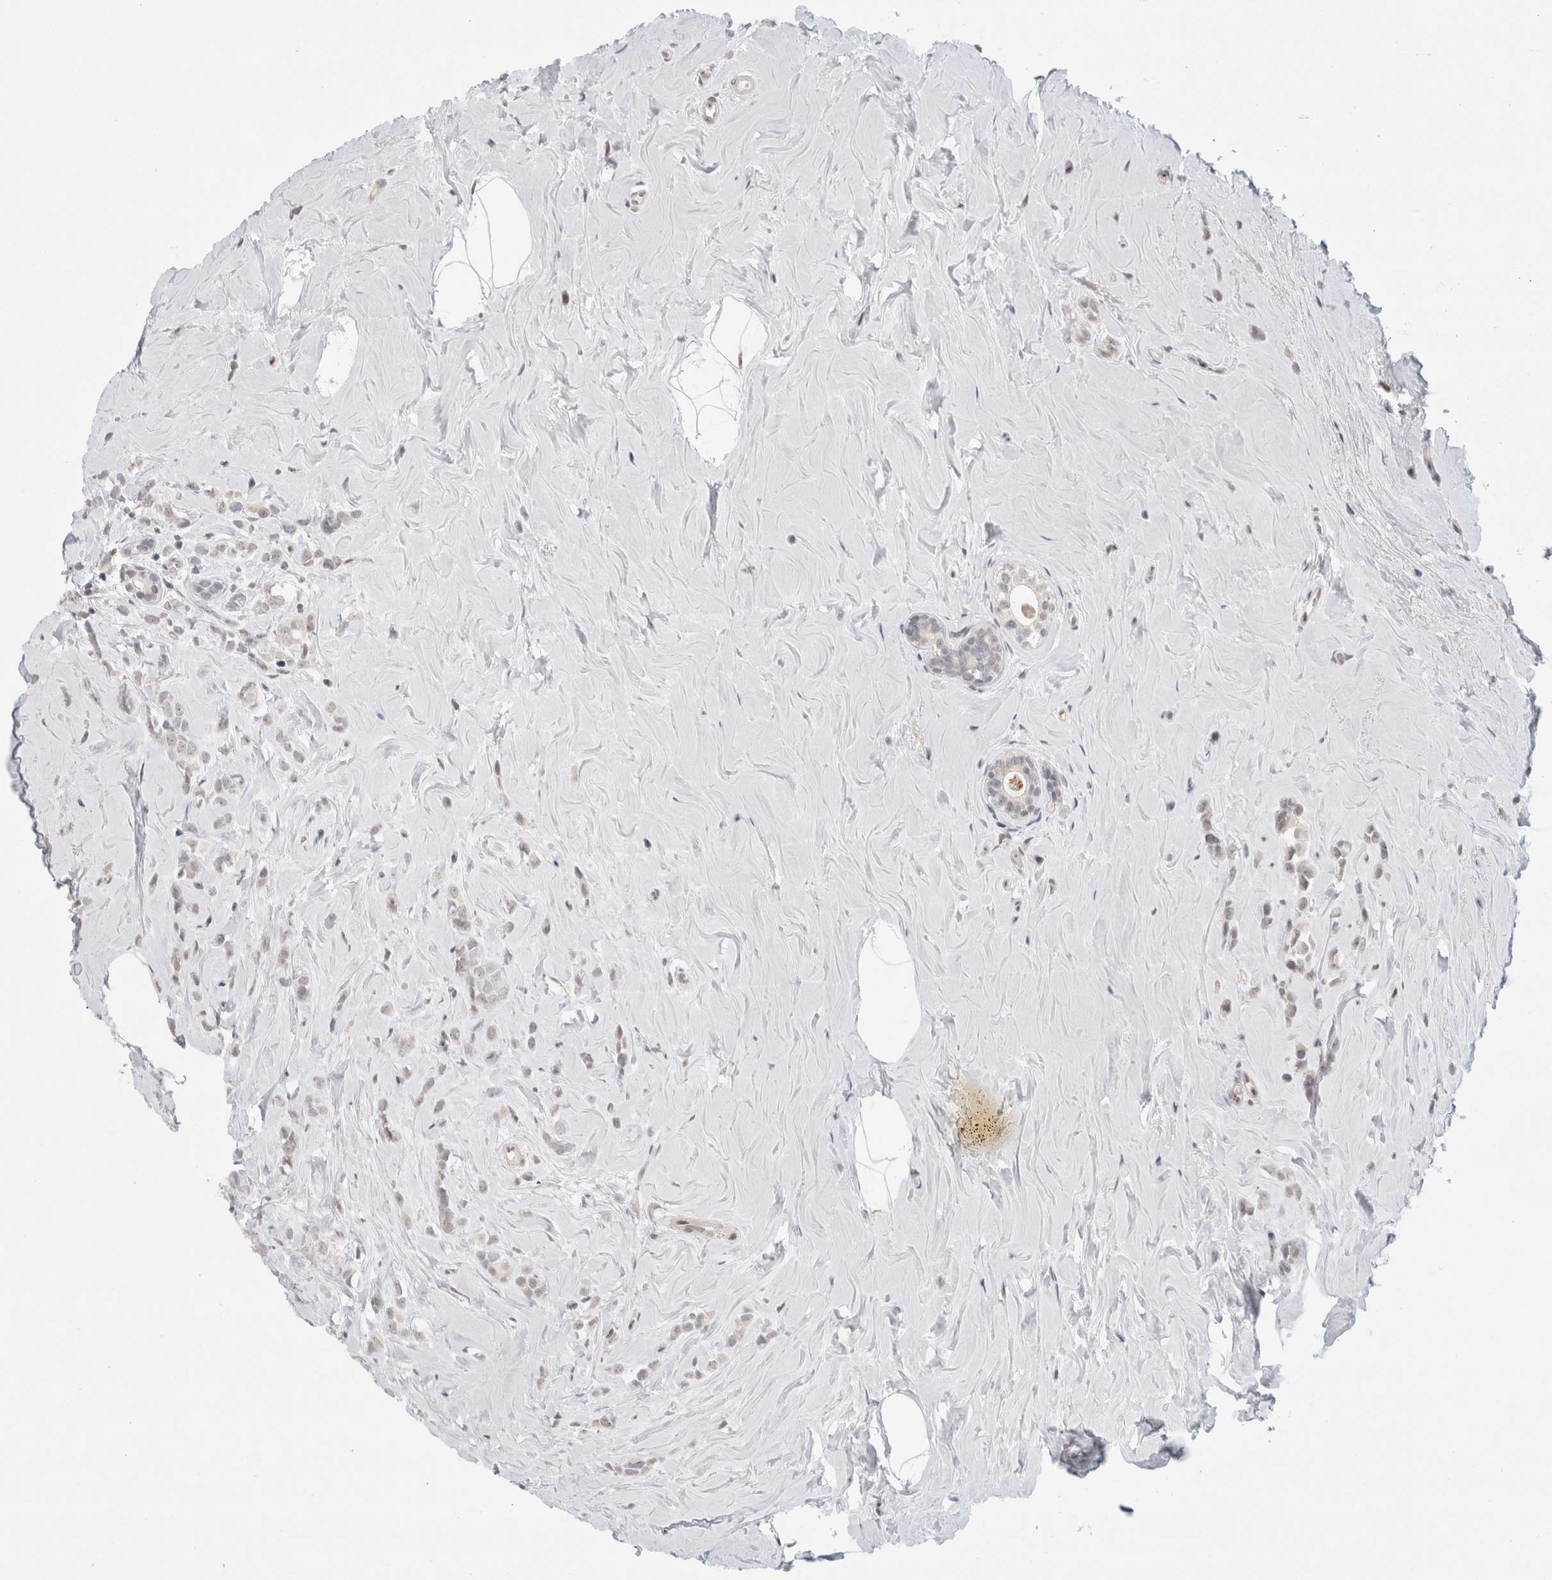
{"staining": {"intensity": "negative", "quantity": "none", "location": "none"}, "tissue": "breast cancer", "cell_type": "Tumor cells", "image_type": "cancer", "snomed": [{"axis": "morphology", "description": "Lobular carcinoma"}, {"axis": "topography", "description": "Breast"}], "caption": "Immunohistochemistry image of human breast lobular carcinoma stained for a protein (brown), which reveals no staining in tumor cells.", "gene": "SENP6", "patient": {"sex": "female", "age": 47}}